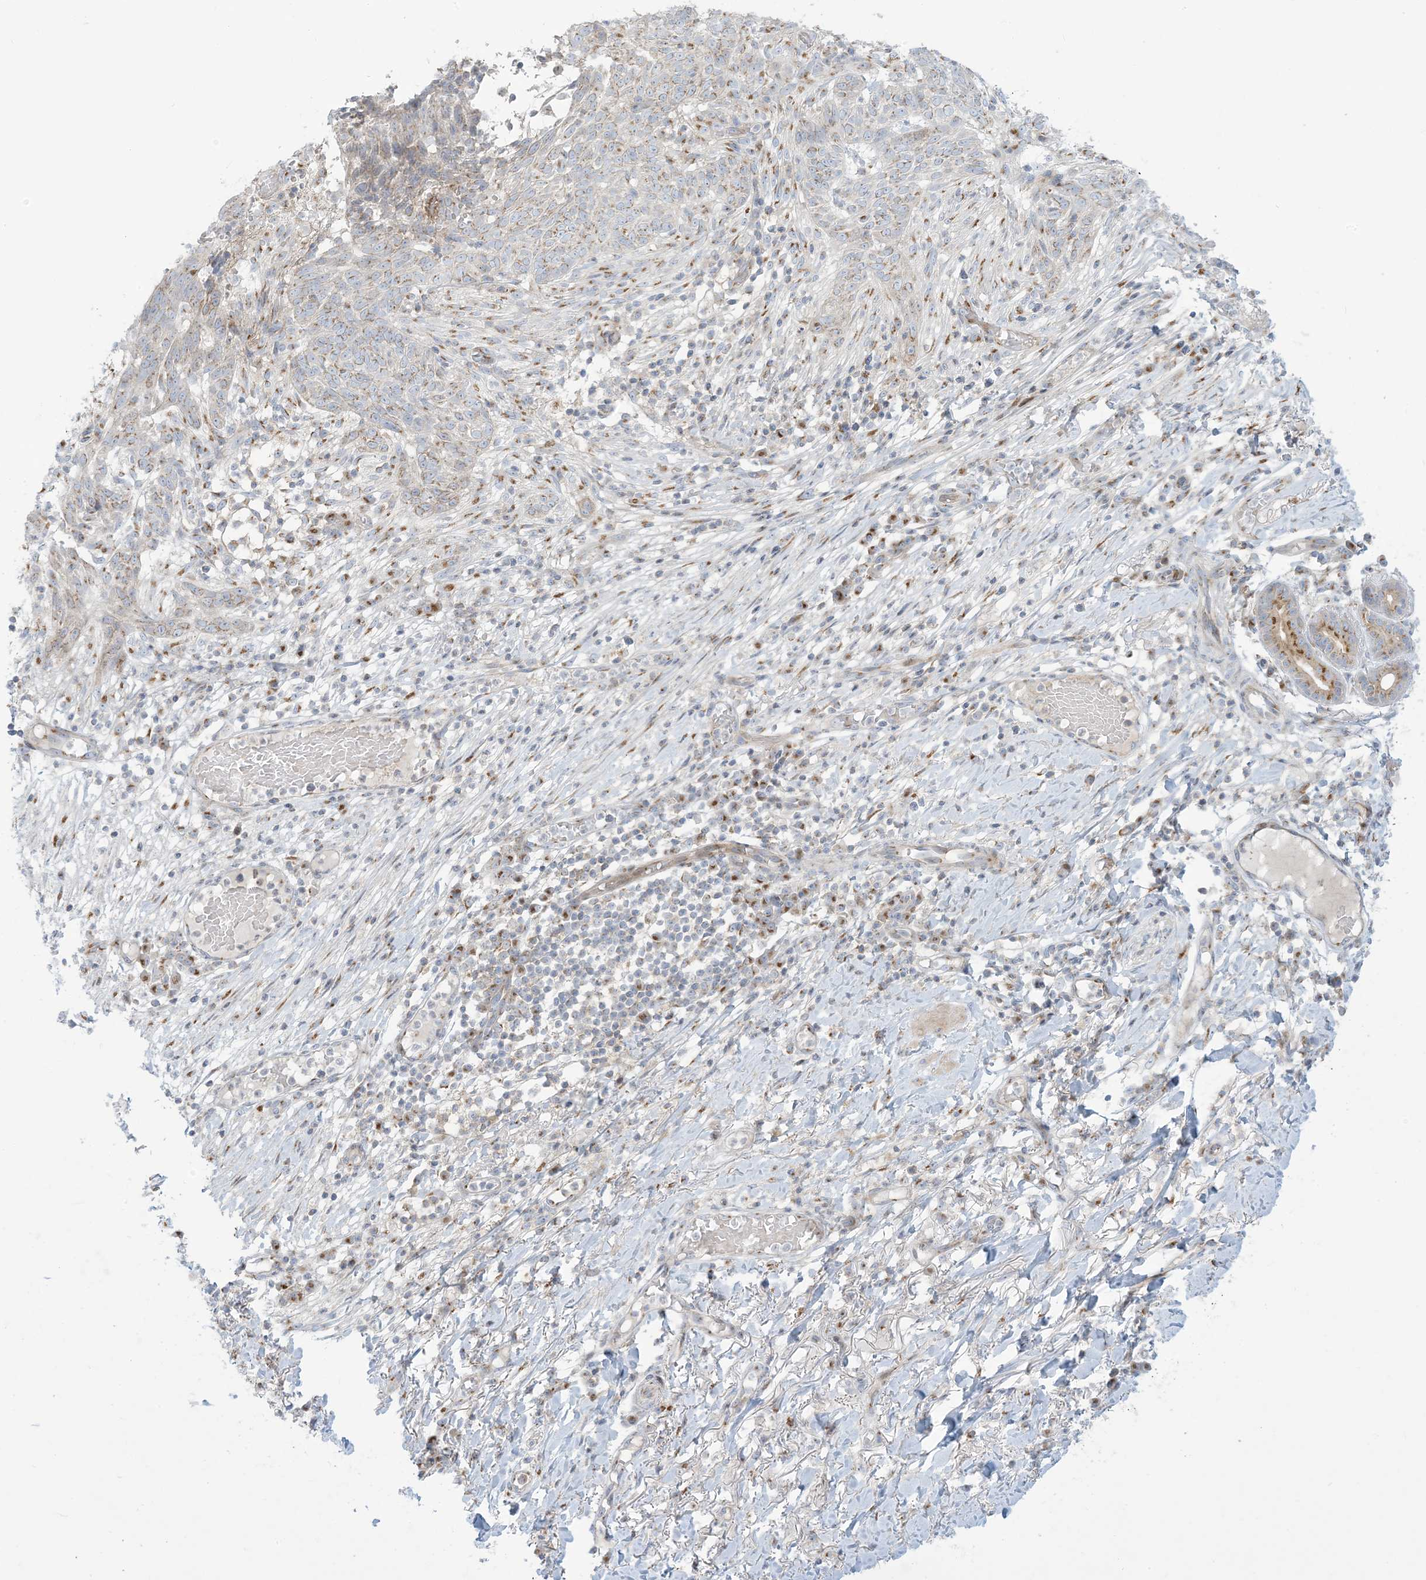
{"staining": {"intensity": "weak", "quantity": ">75%", "location": "cytoplasmic/membranous"}, "tissue": "skin cancer", "cell_type": "Tumor cells", "image_type": "cancer", "snomed": [{"axis": "morphology", "description": "Normal tissue, NOS"}, {"axis": "morphology", "description": "Basal cell carcinoma"}, {"axis": "topography", "description": "Skin"}], "caption": "Human basal cell carcinoma (skin) stained with a protein marker shows weak staining in tumor cells.", "gene": "AFTPH", "patient": {"sex": "male", "age": 64}}